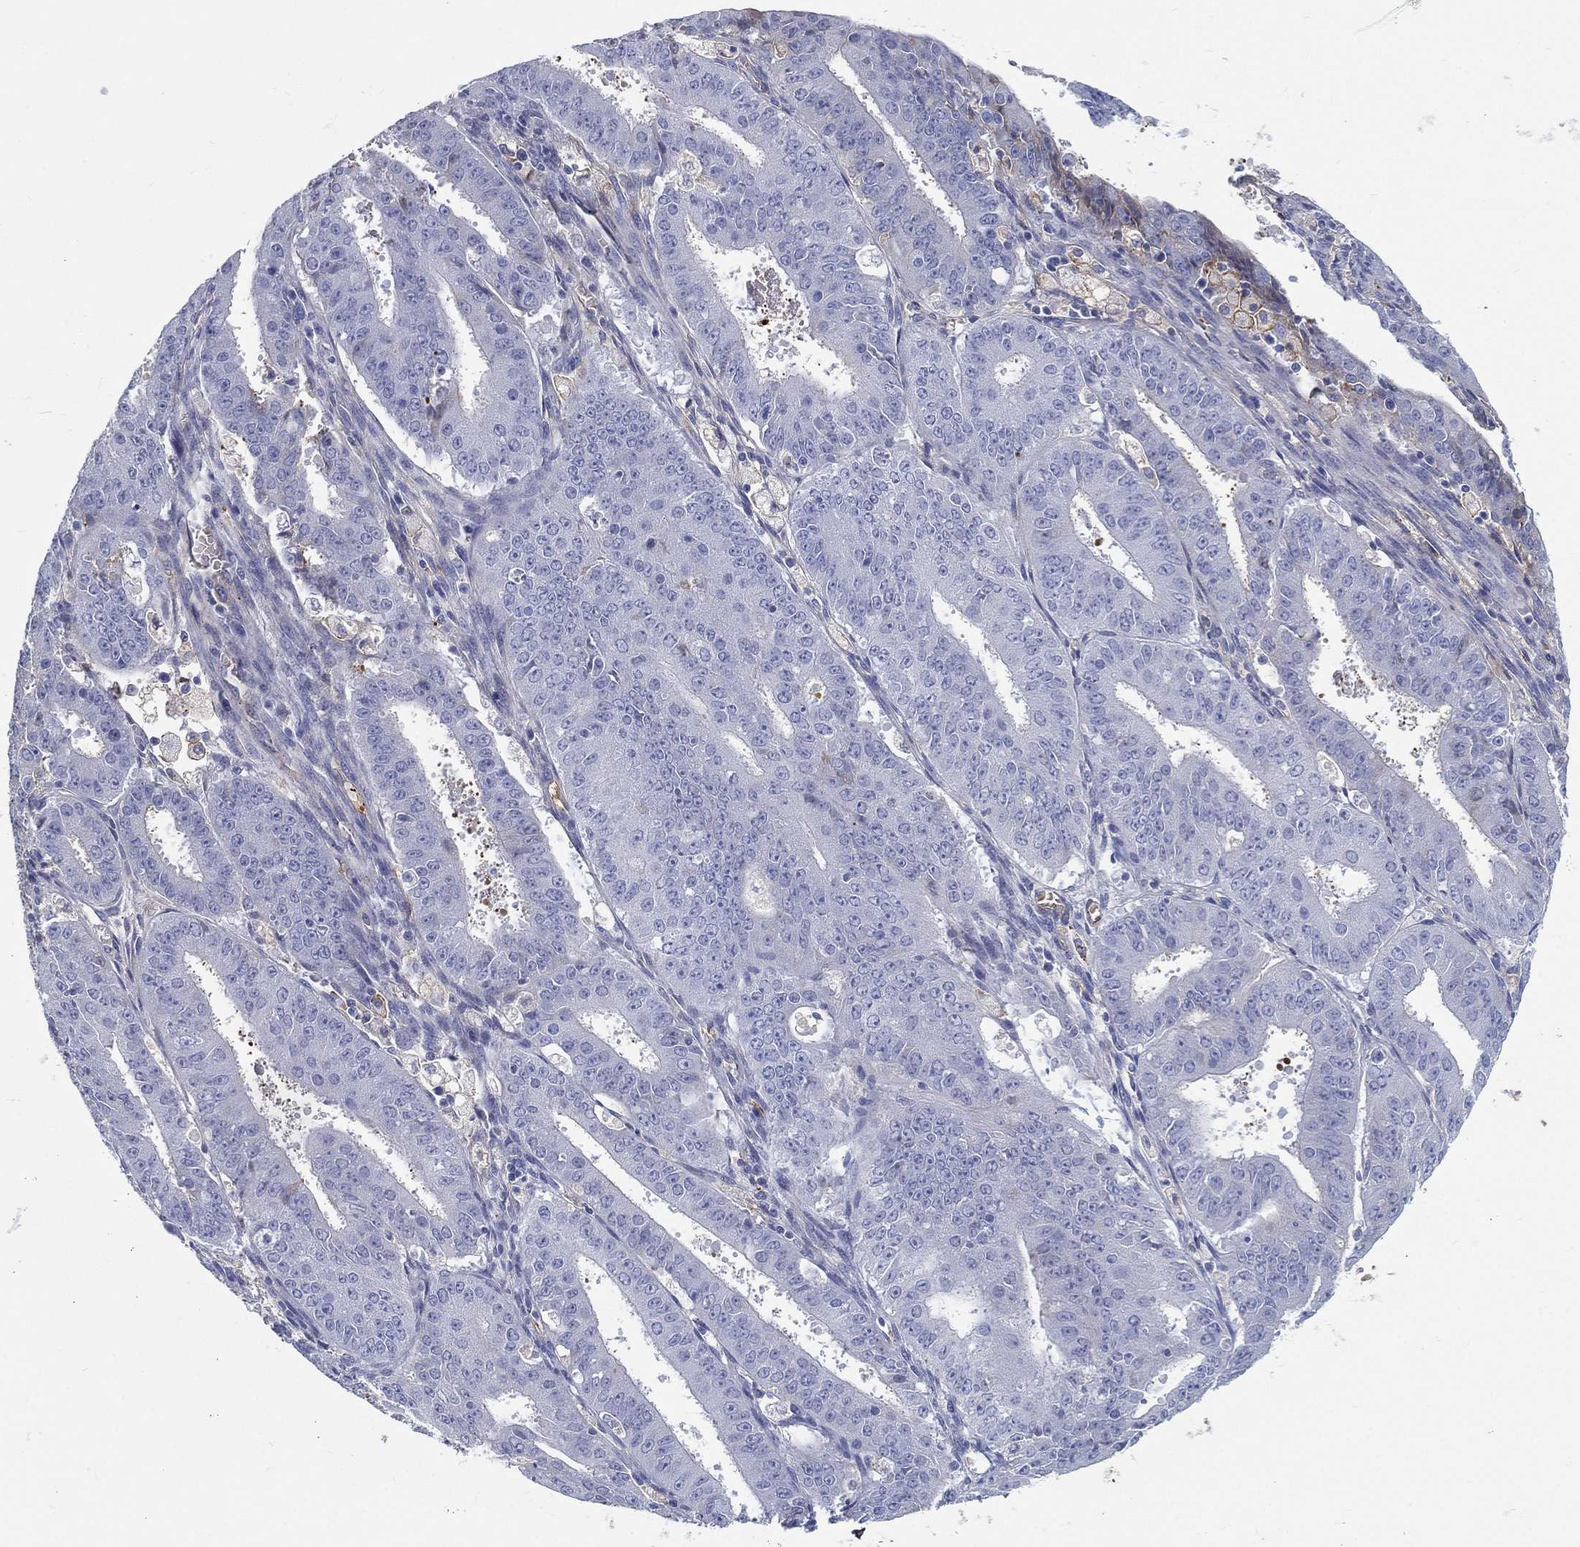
{"staining": {"intensity": "negative", "quantity": "none", "location": "none"}, "tissue": "ovarian cancer", "cell_type": "Tumor cells", "image_type": "cancer", "snomed": [{"axis": "morphology", "description": "Carcinoma, endometroid"}, {"axis": "topography", "description": "Ovary"}], "caption": "The image exhibits no significant staining in tumor cells of endometroid carcinoma (ovarian). Brightfield microscopy of IHC stained with DAB (brown) and hematoxylin (blue), captured at high magnification.", "gene": "IFNB1", "patient": {"sex": "female", "age": 42}}